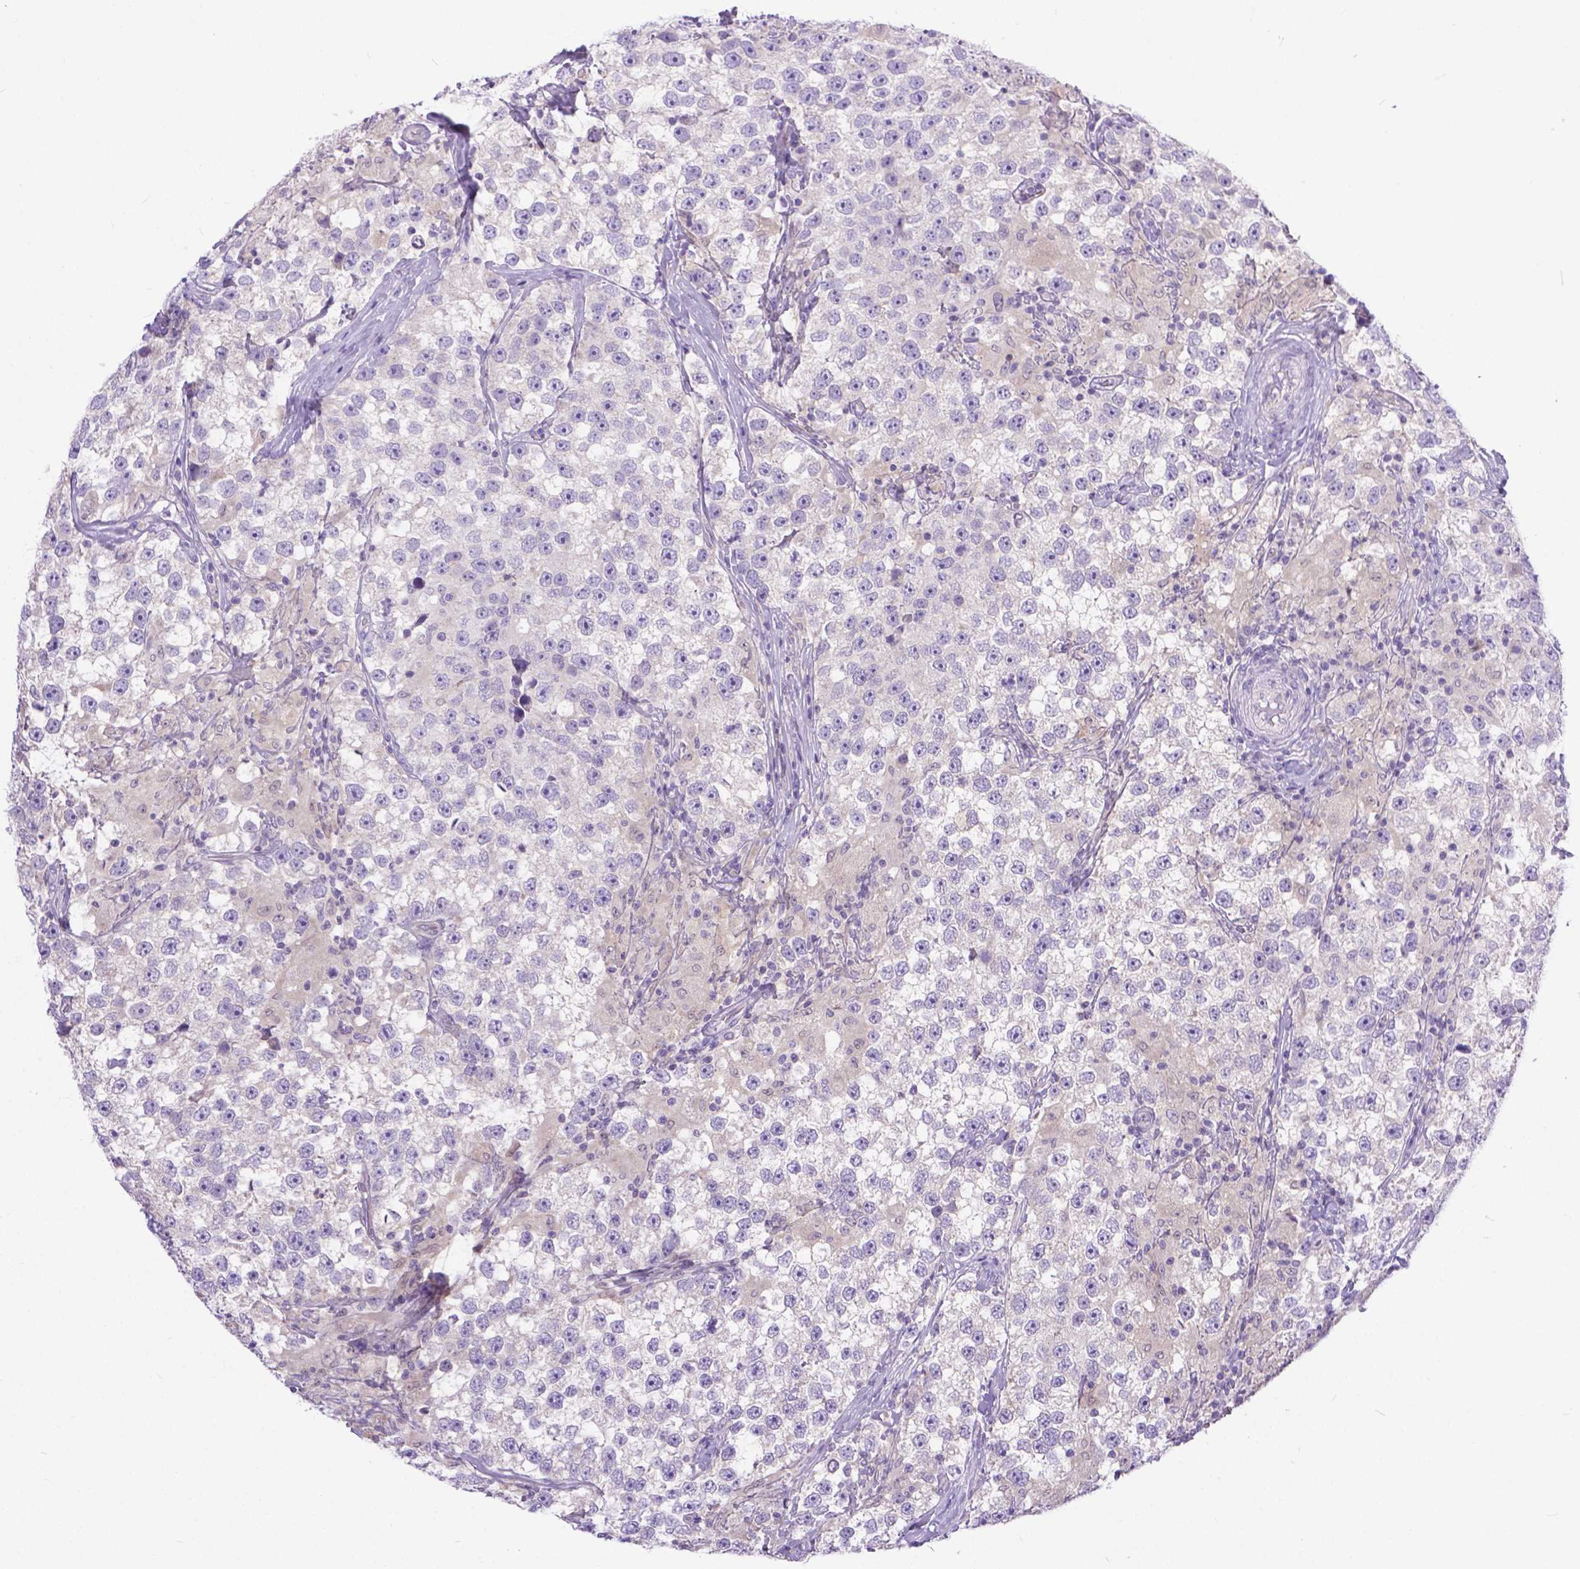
{"staining": {"intensity": "negative", "quantity": "none", "location": "none"}, "tissue": "testis cancer", "cell_type": "Tumor cells", "image_type": "cancer", "snomed": [{"axis": "morphology", "description": "Seminoma, NOS"}, {"axis": "topography", "description": "Testis"}], "caption": "Tumor cells show no significant expression in testis cancer (seminoma).", "gene": "TTLL6", "patient": {"sex": "male", "age": 46}}